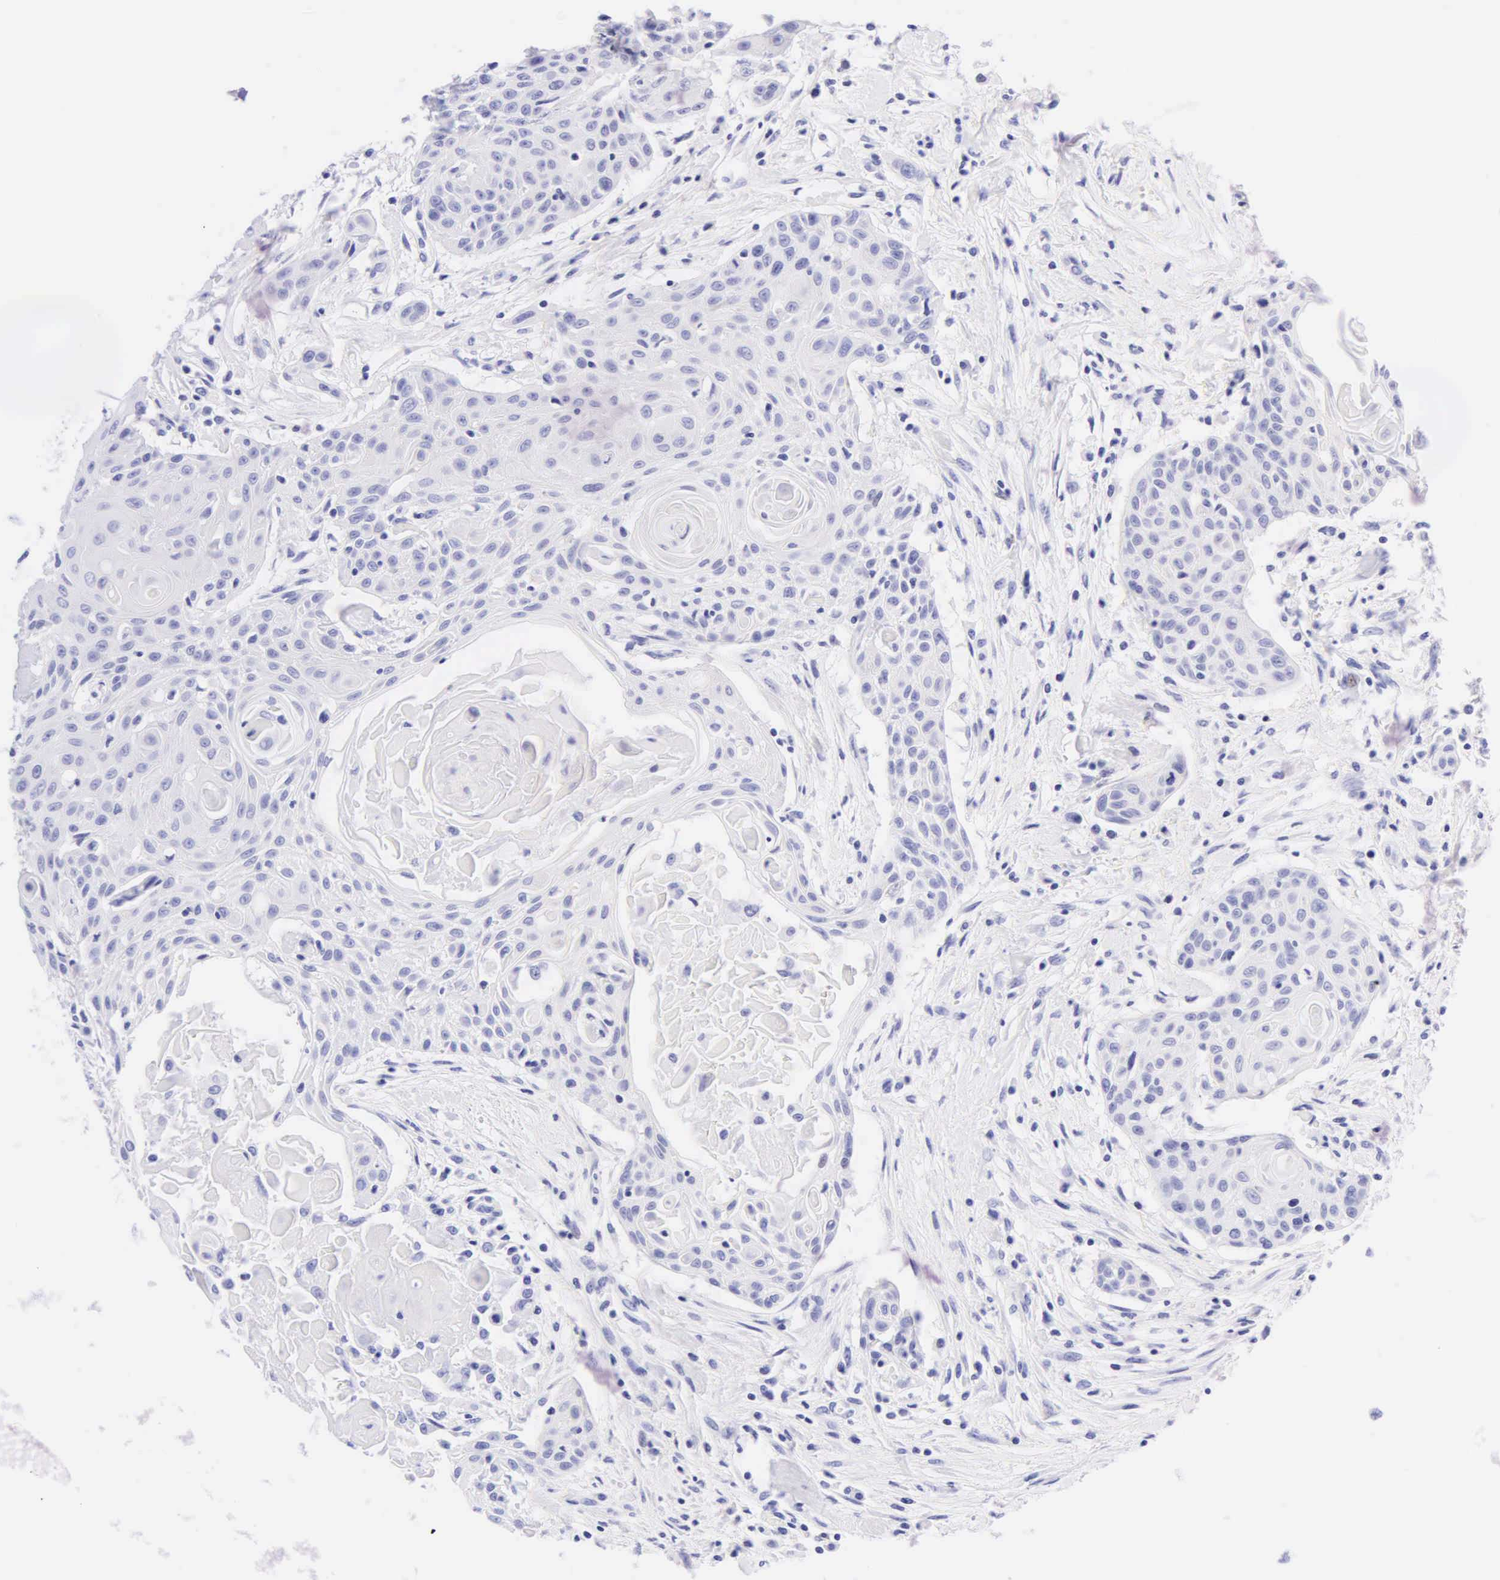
{"staining": {"intensity": "negative", "quantity": "none", "location": "none"}, "tissue": "head and neck cancer", "cell_type": "Tumor cells", "image_type": "cancer", "snomed": [{"axis": "morphology", "description": "Squamous cell carcinoma, NOS"}, {"axis": "morphology", "description": "Squamous cell carcinoma, metastatic, NOS"}, {"axis": "topography", "description": "Lymph node"}, {"axis": "topography", "description": "Salivary gland"}, {"axis": "topography", "description": "Head-Neck"}], "caption": "Head and neck cancer (metastatic squamous cell carcinoma) was stained to show a protein in brown. There is no significant staining in tumor cells.", "gene": "KRT20", "patient": {"sex": "female", "age": 74}}